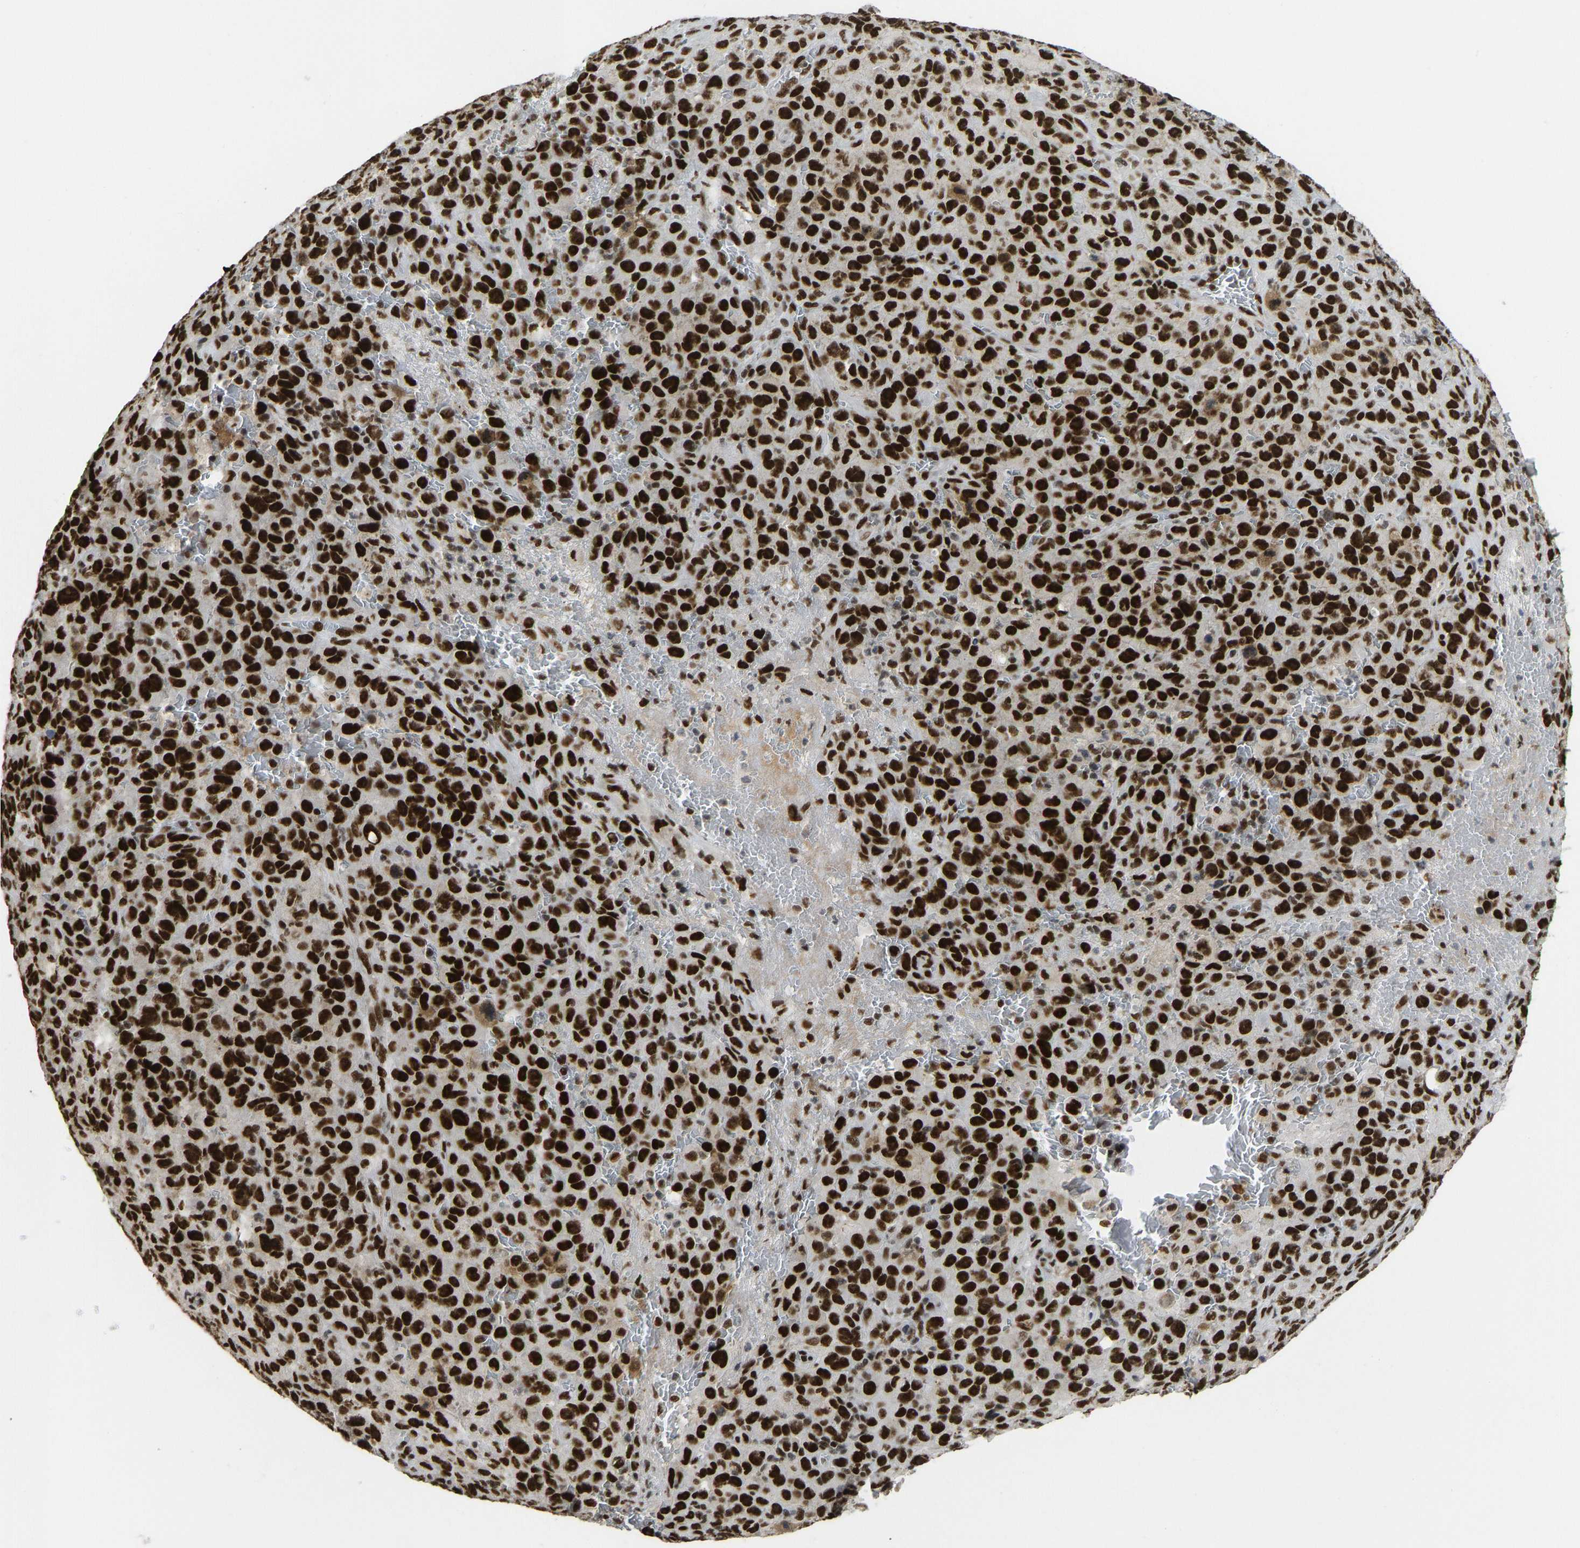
{"staining": {"intensity": "strong", "quantity": ">75%", "location": "nuclear"}, "tissue": "melanoma", "cell_type": "Tumor cells", "image_type": "cancer", "snomed": [{"axis": "morphology", "description": "Malignant melanoma, NOS"}, {"axis": "topography", "description": "Skin"}], "caption": "An immunohistochemistry (IHC) photomicrograph of neoplastic tissue is shown. Protein staining in brown highlights strong nuclear positivity in malignant melanoma within tumor cells. Nuclei are stained in blue.", "gene": "FOXK1", "patient": {"sex": "female", "age": 82}}